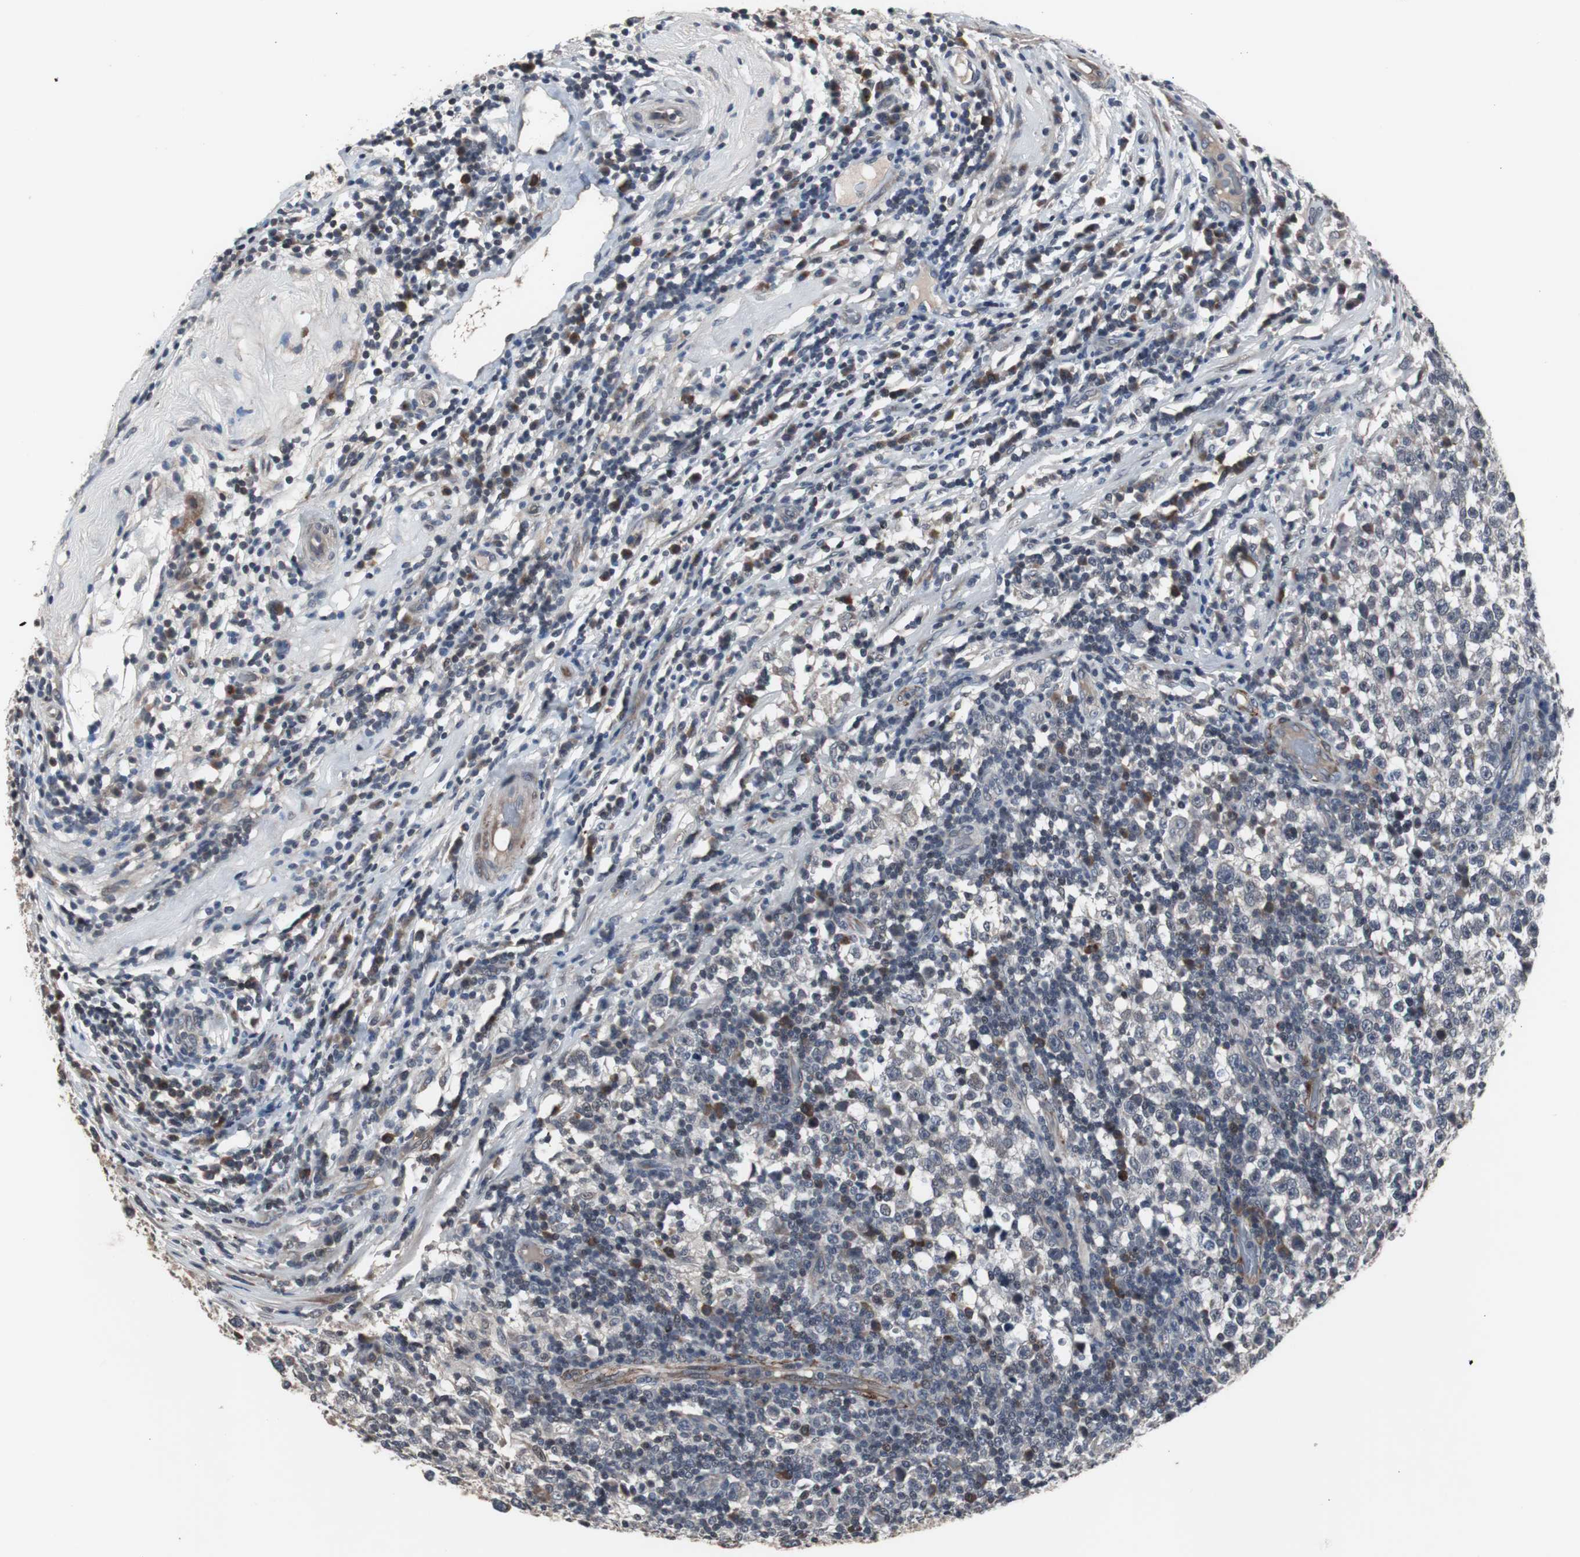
{"staining": {"intensity": "negative", "quantity": "none", "location": "none"}, "tissue": "testis cancer", "cell_type": "Tumor cells", "image_type": "cancer", "snomed": [{"axis": "morphology", "description": "Seminoma, NOS"}, {"axis": "topography", "description": "Testis"}], "caption": "Tumor cells show no significant staining in testis cancer (seminoma). The staining is performed using DAB (3,3'-diaminobenzidine) brown chromogen with nuclei counter-stained in using hematoxylin.", "gene": "CRADD", "patient": {"sex": "male", "age": 43}}